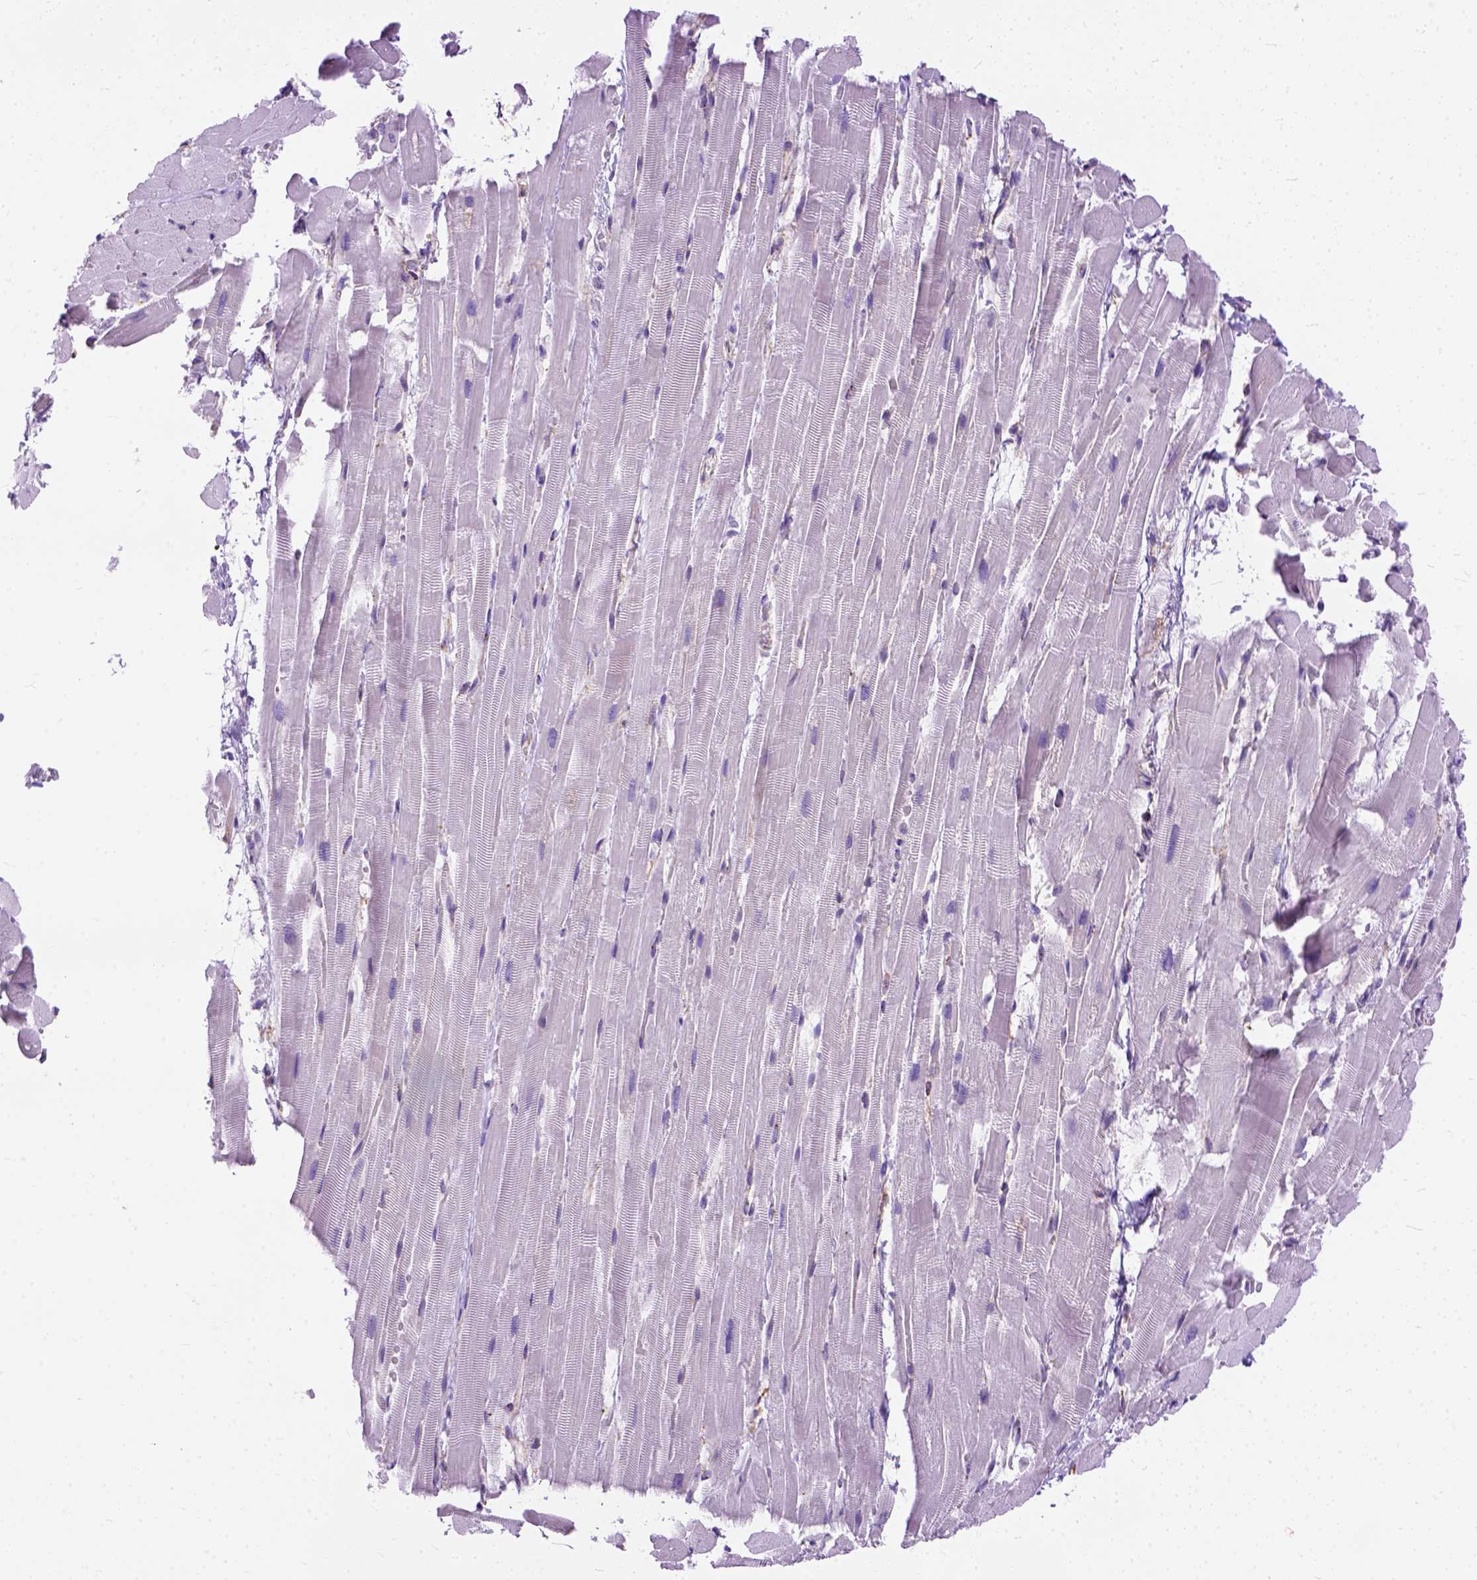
{"staining": {"intensity": "negative", "quantity": "none", "location": "none"}, "tissue": "heart muscle", "cell_type": "Cardiomyocytes", "image_type": "normal", "snomed": [{"axis": "morphology", "description": "Normal tissue, NOS"}, {"axis": "topography", "description": "Heart"}], "caption": "High power microscopy histopathology image of an immunohistochemistry (IHC) histopathology image of normal heart muscle, revealing no significant staining in cardiomyocytes.", "gene": "PLK4", "patient": {"sex": "male", "age": 37}}